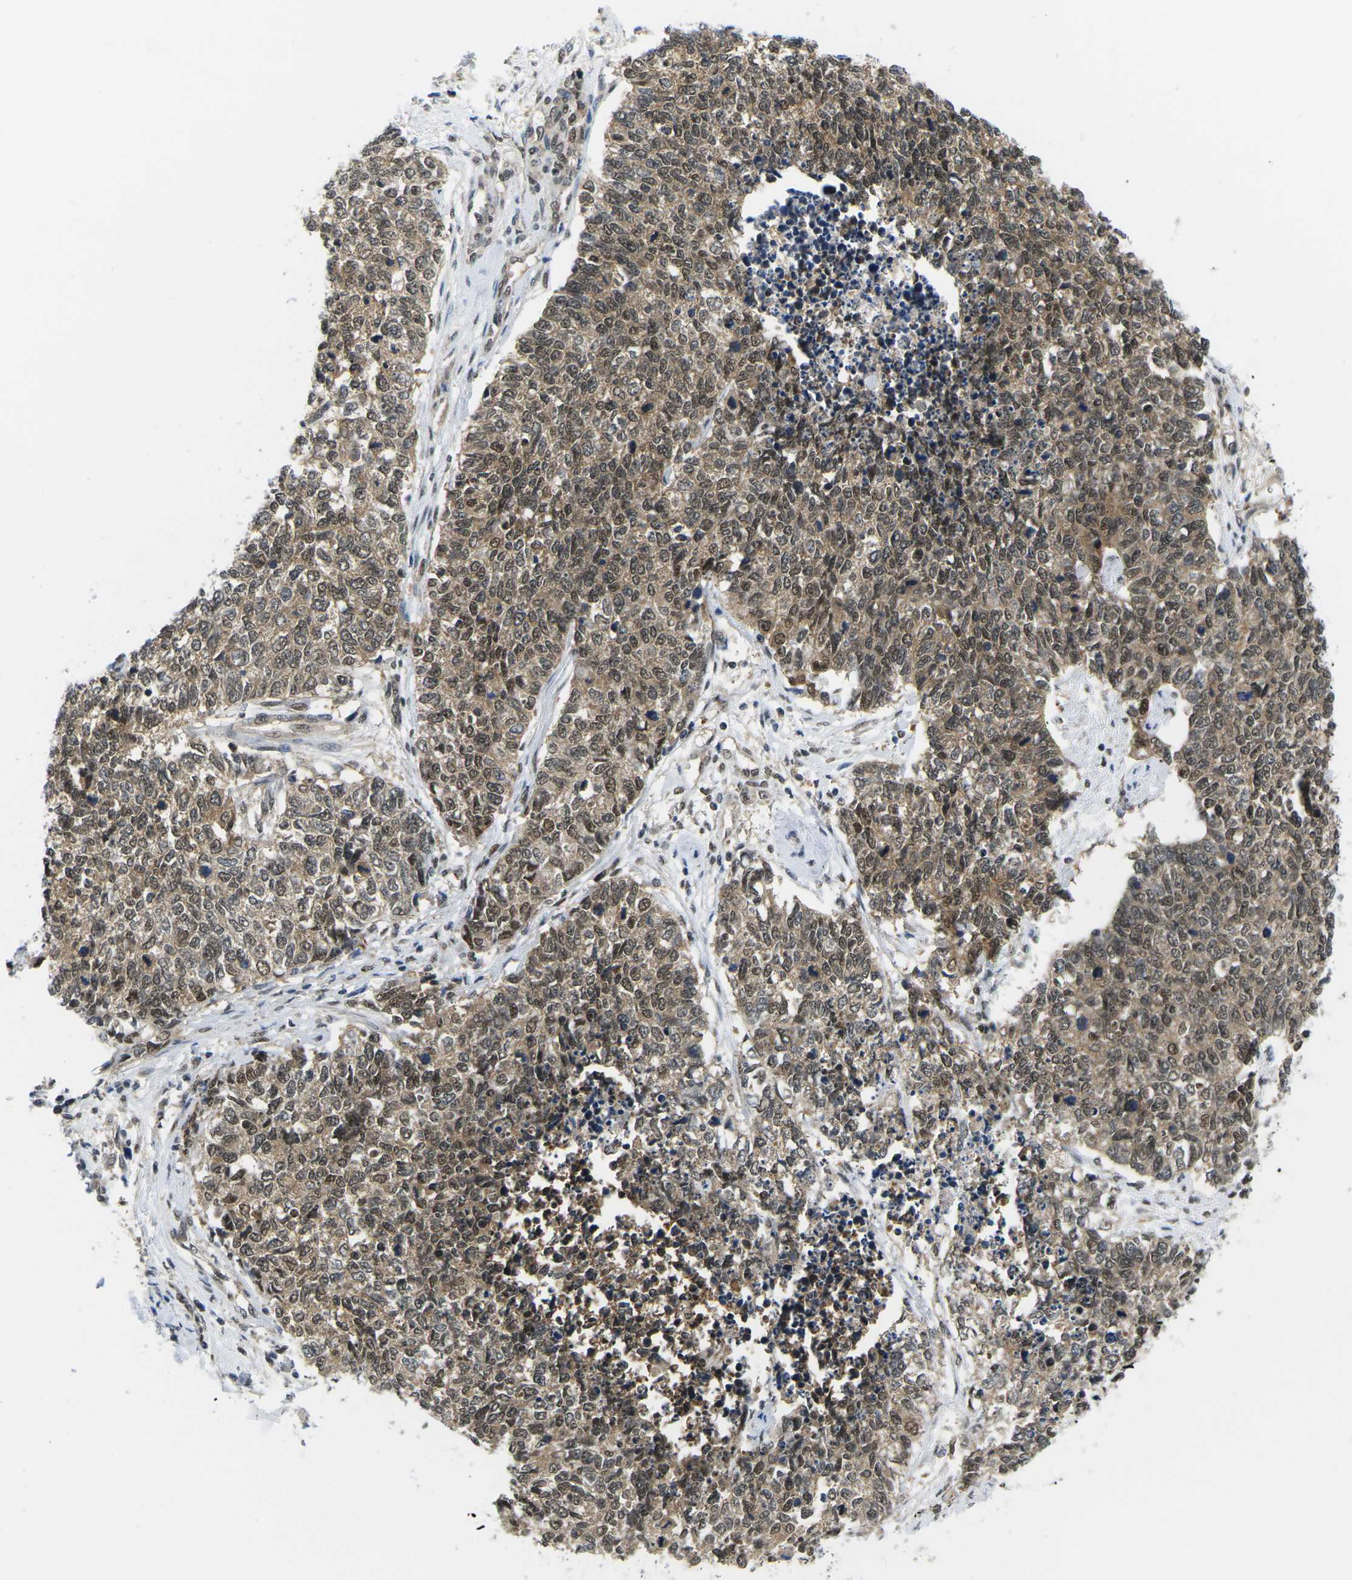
{"staining": {"intensity": "moderate", "quantity": ">75%", "location": "cytoplasmic/membranous,nuclear"}, "tissue": "cervical cancer", "cell_type": "Tumor cells", "image_type": "cancer", "snomed": [{"axis": "morphology", "description": "Squamous cell carcinoma, NOS"}, {"axis": "topography", "description": "Cervix"}], "caption": "Cervical cancer stained for a protein (brown) reveals moderate cytoplasmic/membranous and nuclear positive expression in about >75% of tumor cells.", "gene": "UBA7", "patient": {"sex": "female", "age": 63}}